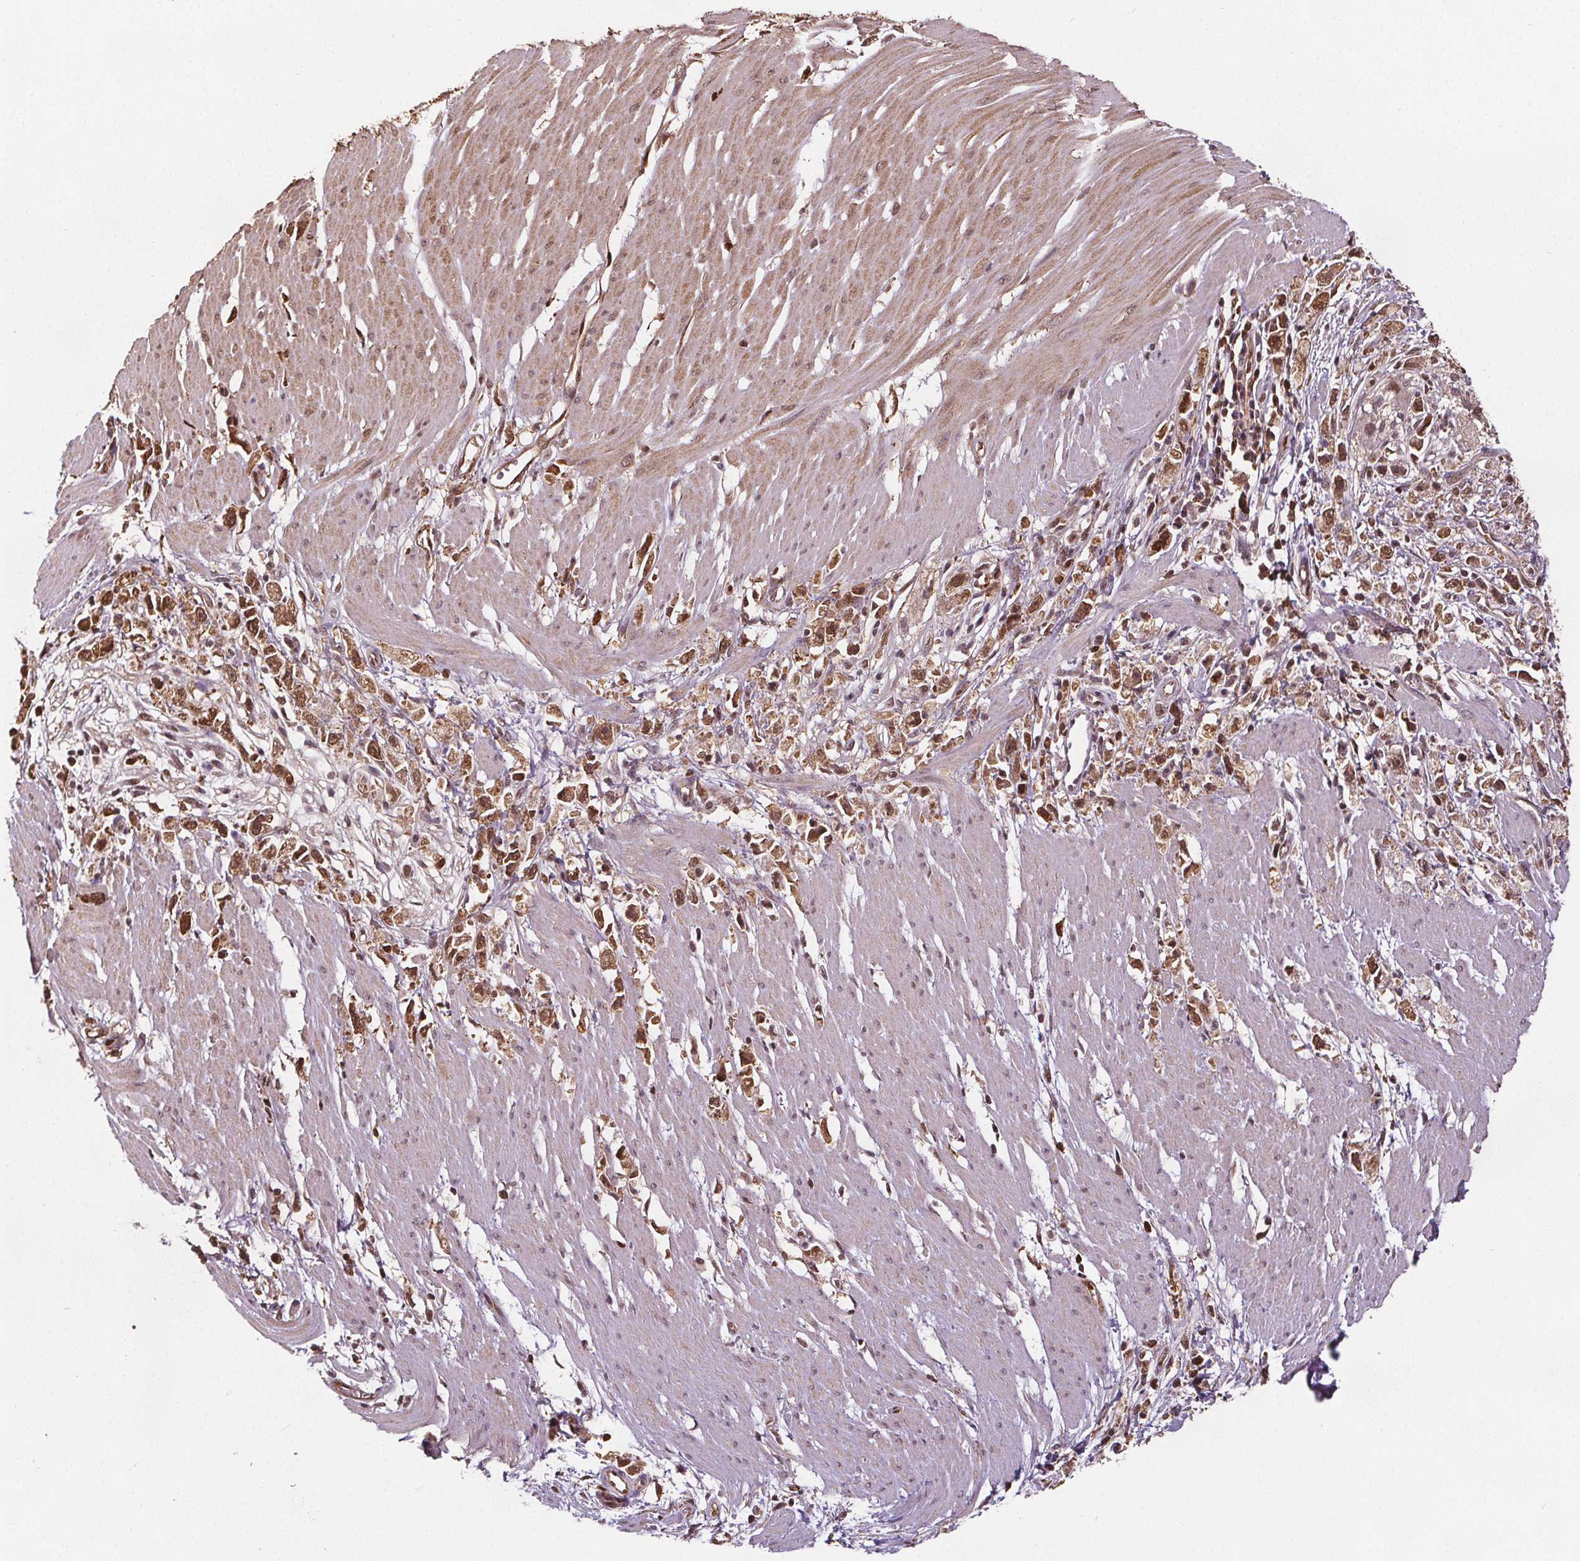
{"staining": {"intensity": "moderate", "quantity": ">75%", "location": "cytoplasmic/membranous,nuclear"}, "tissue": "stomach cancer", "cell_type": "Tumor cells", "image_type": "cancer", "snomed": [{"axis": "morphology", "description": "Adenocarcinoma, NOS"}, {"axis": "topography", "description": "Stomach"}], "caption": "Immunohistochemical staining of stomach adenocarcinoma demonstrates medium levels of moderate cytoplasmic/membranous and nuclear positivity in approximately >75% of tumor cells.", "gene": "ENO1", "patient": {"sex": "female", "age": 59}}